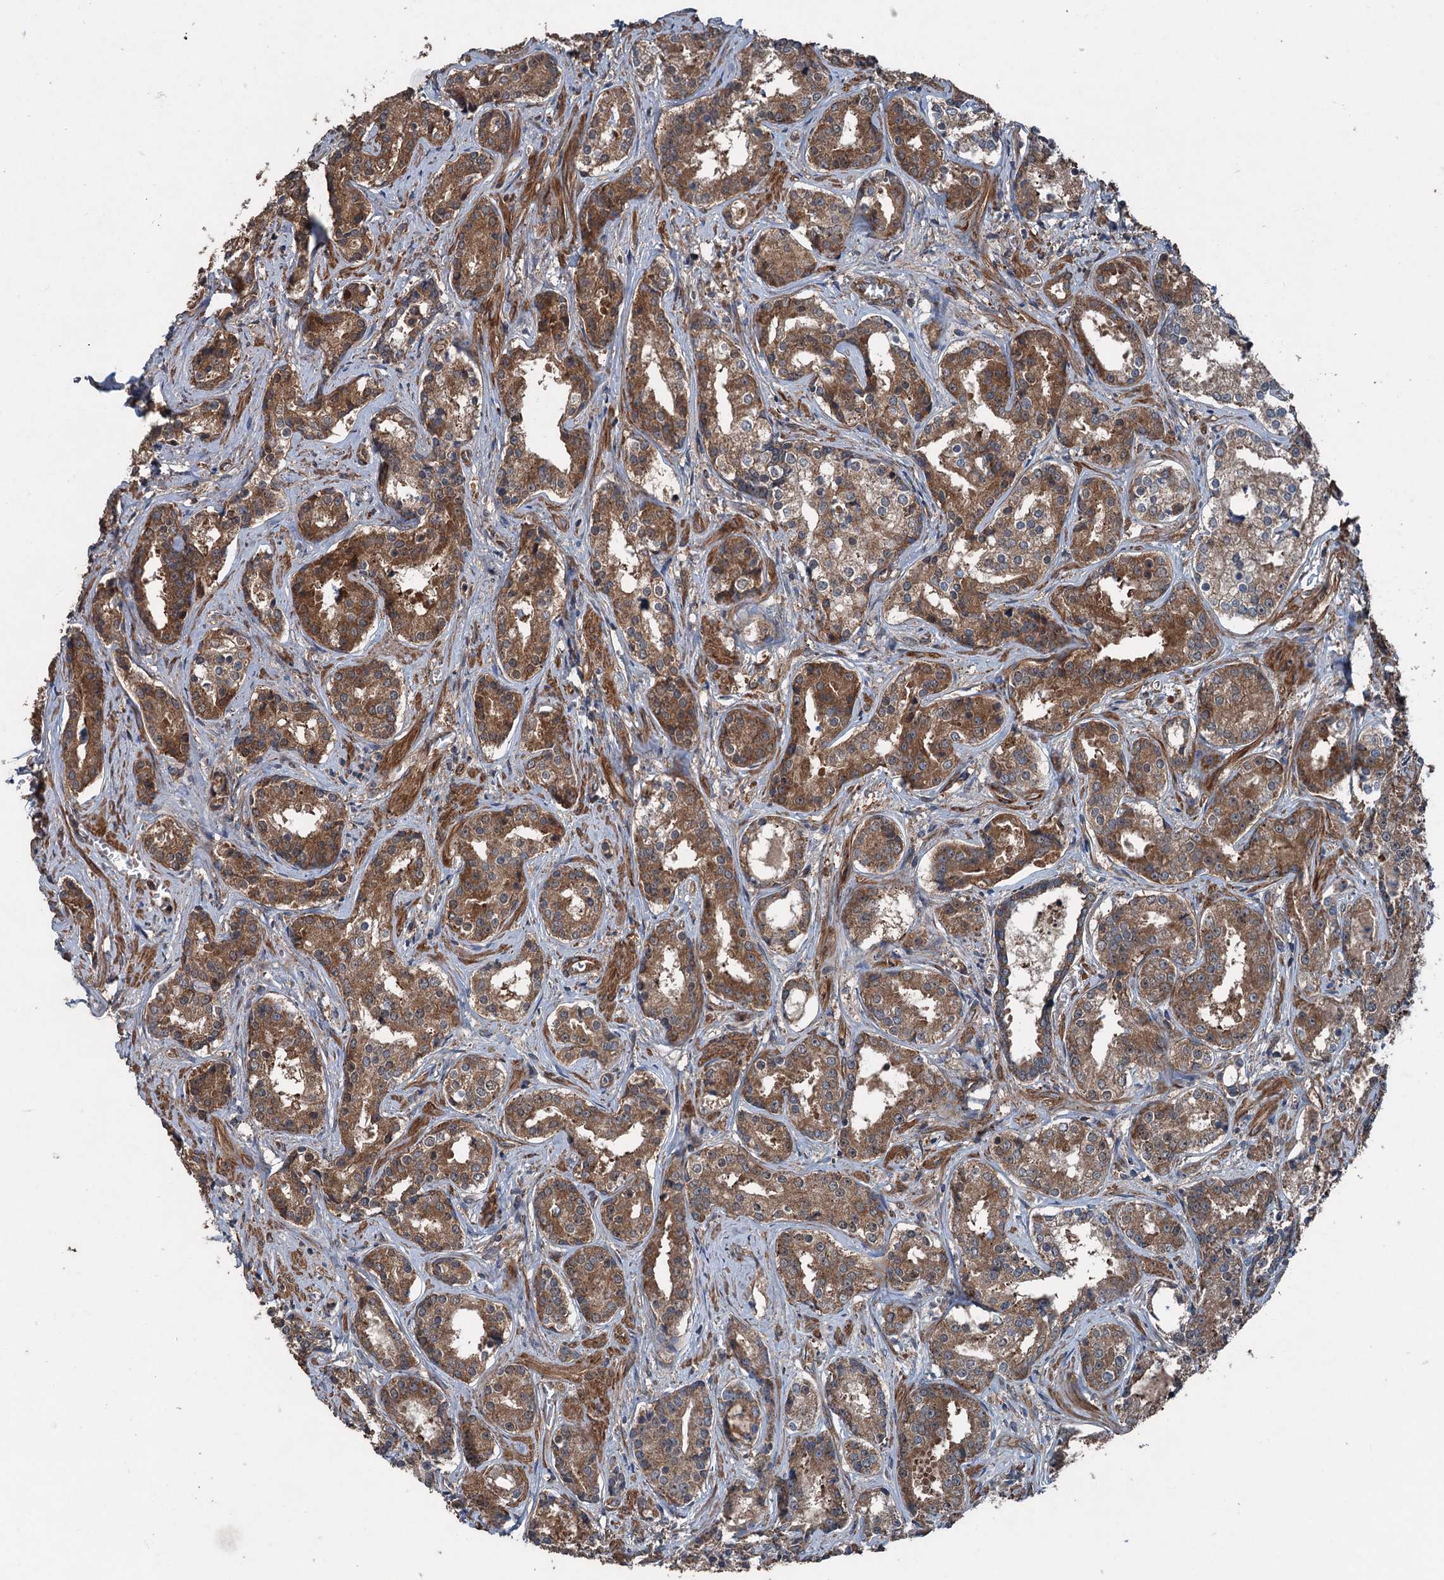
{"staining": {"intensity": "moderate", "quantity": ">75%", "location": "cytoplasmic/membranous"}, "tissue": "prostate cancer", "cell_type": "Tumor cells", "image_type": "cancer", "snomed": [{"axis": "morphology", "description": "Adenocarcinoma, High grade"}, {"axis": "topography", "description": "Prostate"}], "caption": "The immunohistochemical stain labels moderate cytoplasmic/membranous expression in tumor cells of high-grade adenocarcinoma (prostate) tissue. (DAB IHC with brightfield microscopy, high magnification).", "gene": "RNF214", "patient": {"sex": "male", "age": 58}}